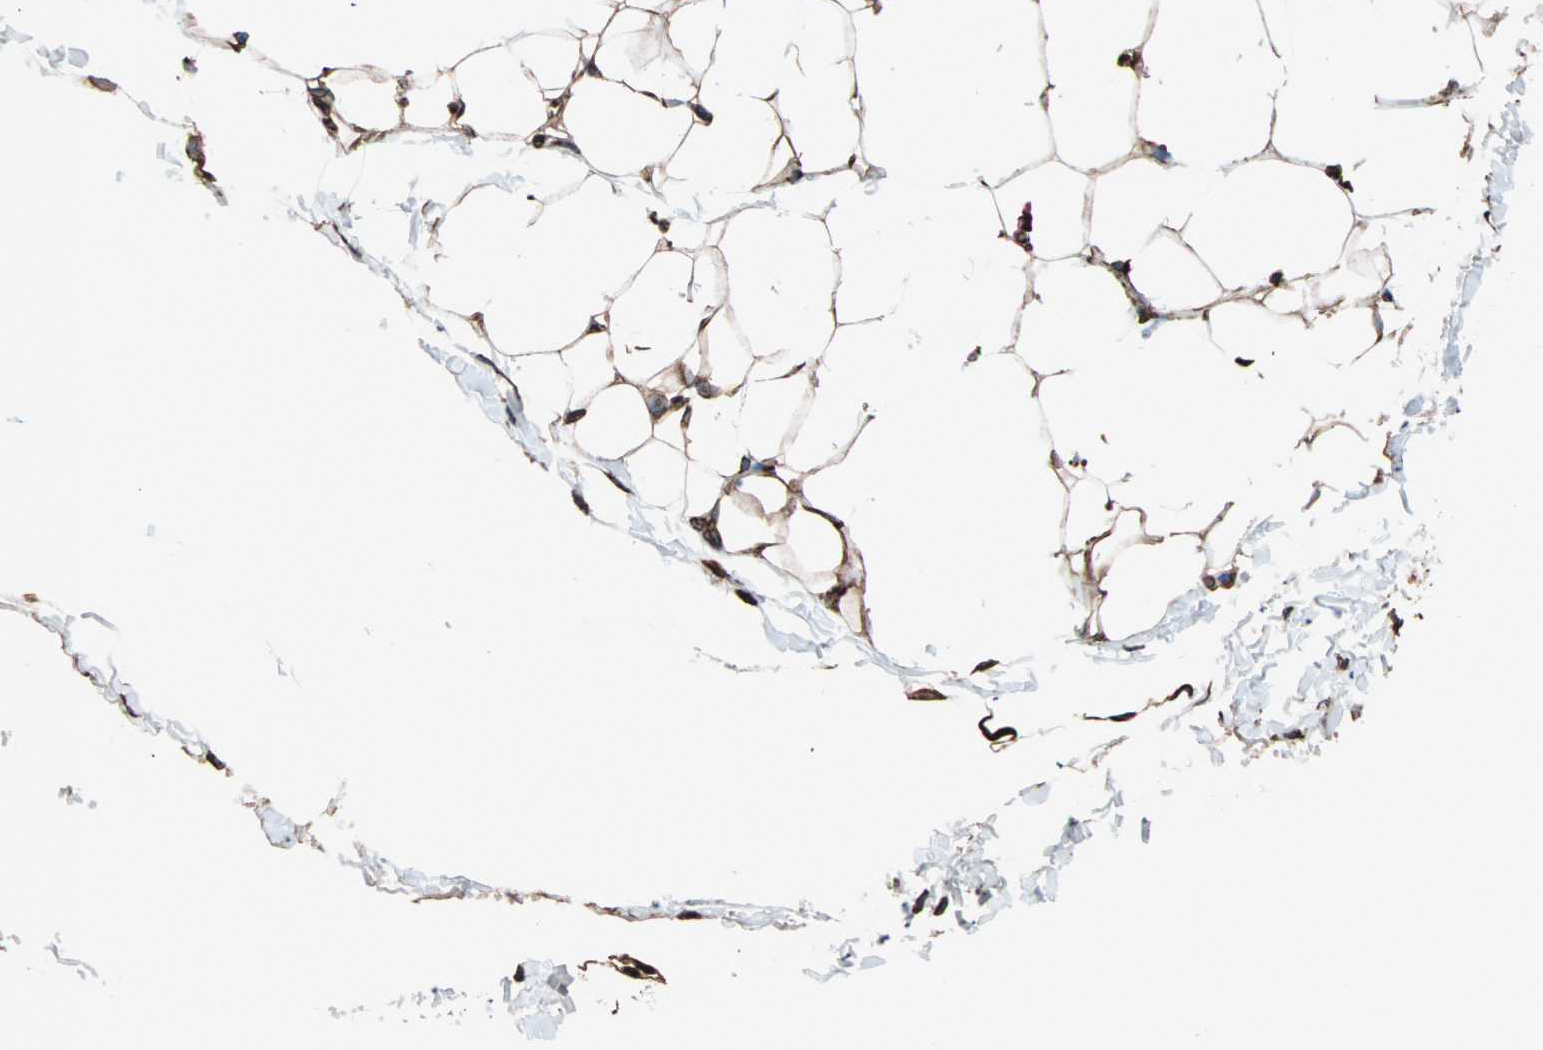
{"staining": {"intensity": "strong", "quantity": ">75%", "location": "cytoplasmic/membranous"}, "tissue": "adipose tissue", "cell_type": "Adipocytes", "image_type": "normal", "snomed": [{"axis": "morphology", "description": "Normal tissue, NOS"}, {"axis": "topography", "description": "Soft tissue"}], "caption": "Immunohistochemistry (IHC) photomicrograph of benign adipose tissue: human adipose tissue stained using immunohistochemistry displays high levels of strong protein expression localized specifically in the cytoplasmic/membranous of adipocytes, appearing as a cytoplasmic/membranous brown color.", "gene": "HSP90B1", "patient": {"sex": "male", "age": 26}}